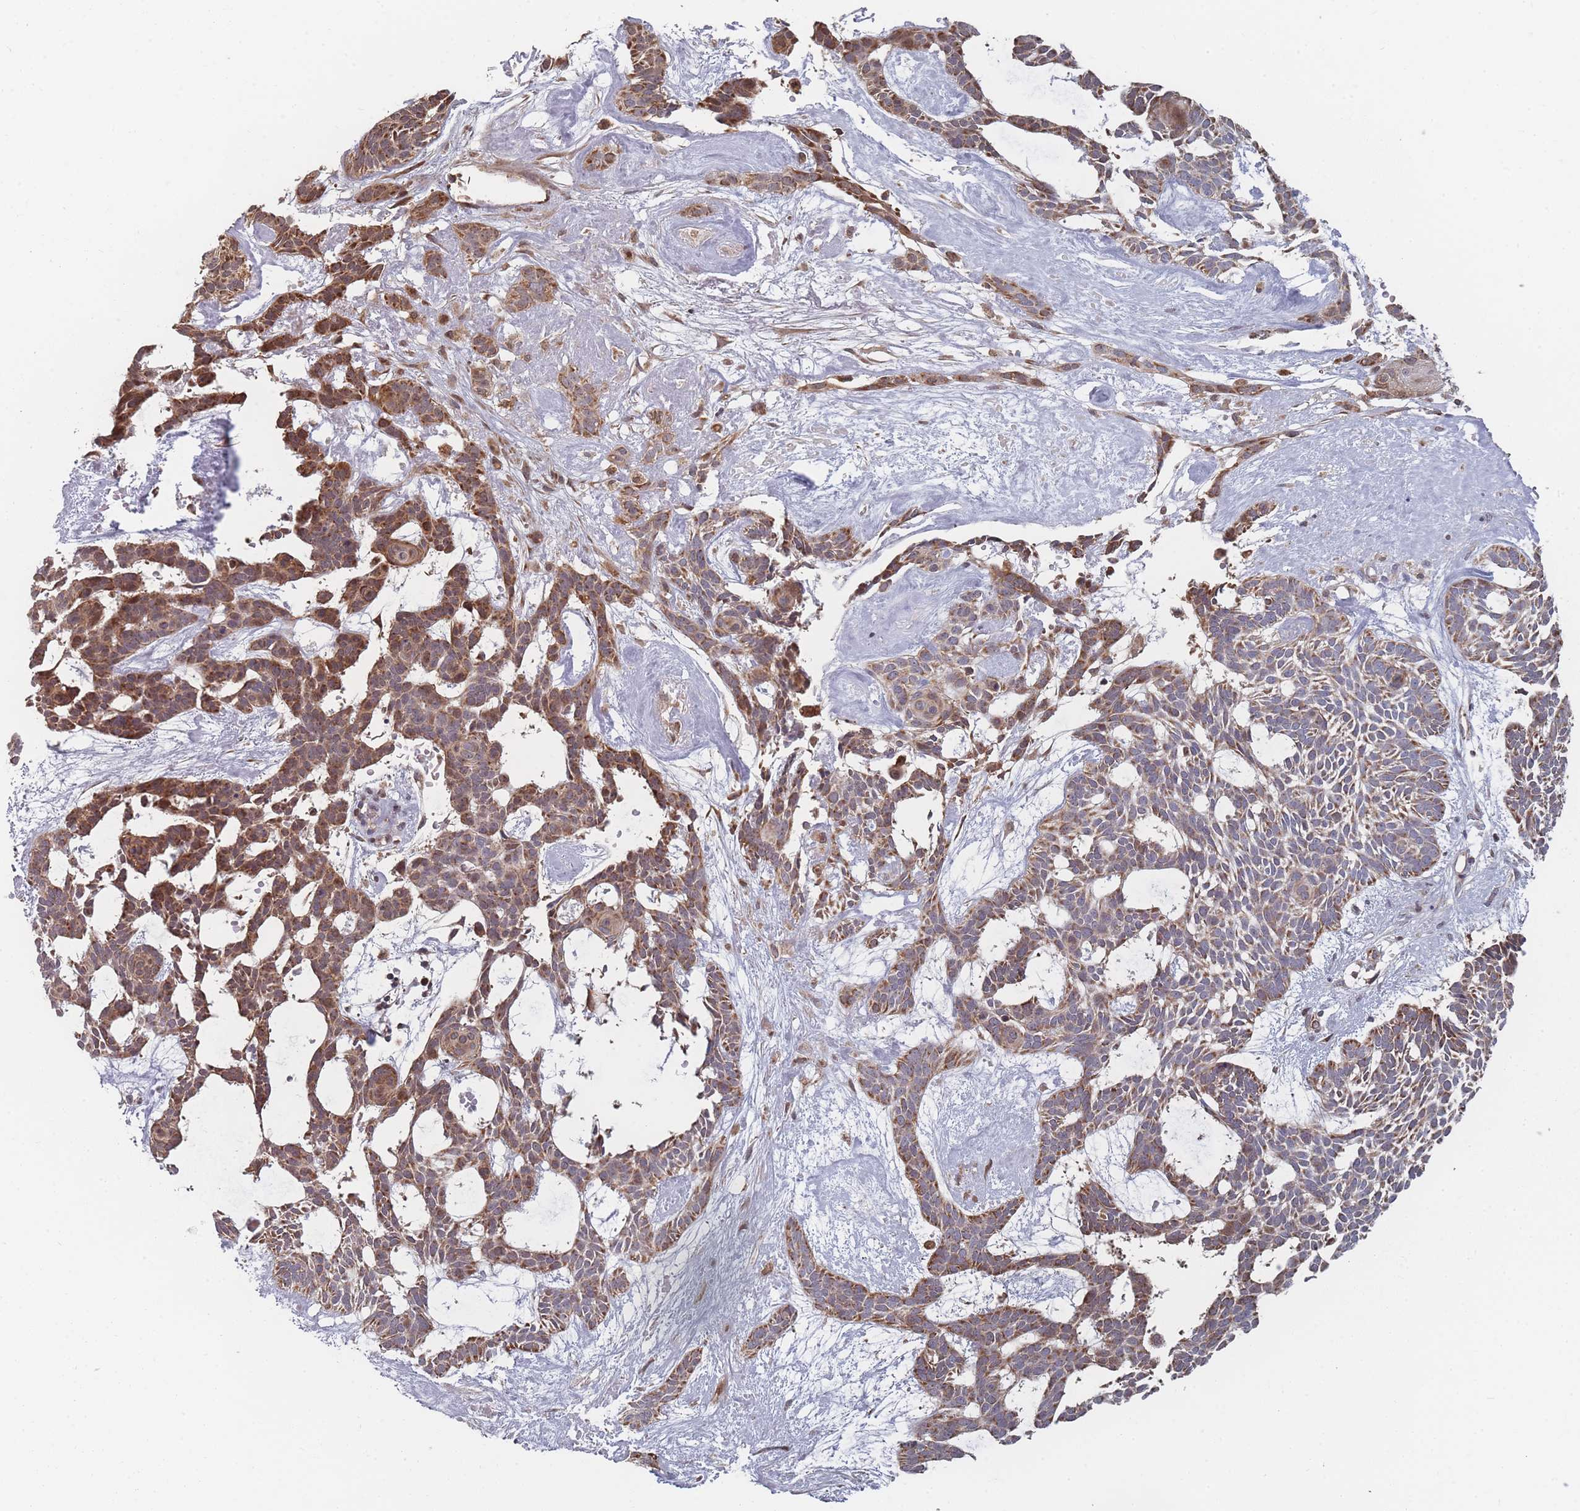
{"staining": {"intensity": "moderate", "quantity": ">75%", "location": "cytoplasmic/membranous"}, "tissue": "skin cancer", "cell_type": "Tumor cells", "image_type": "cancer", "snomed": [{"axis": "morphology", "description": "Basal cell carcinoma"}, {"axis": "topography", "description": "Skin"}], "caption": "Basal cell carcinoma (skin) was stained to show a protein in brown. There is medium levels of moderate cytoplasmic/membranous positivity in about >75% of tumor cells. (Brightfield microscopy of DAB IHC at high magnification).", "gene": "PSMB3", "patient": {"sex": "male", "age": 61}}